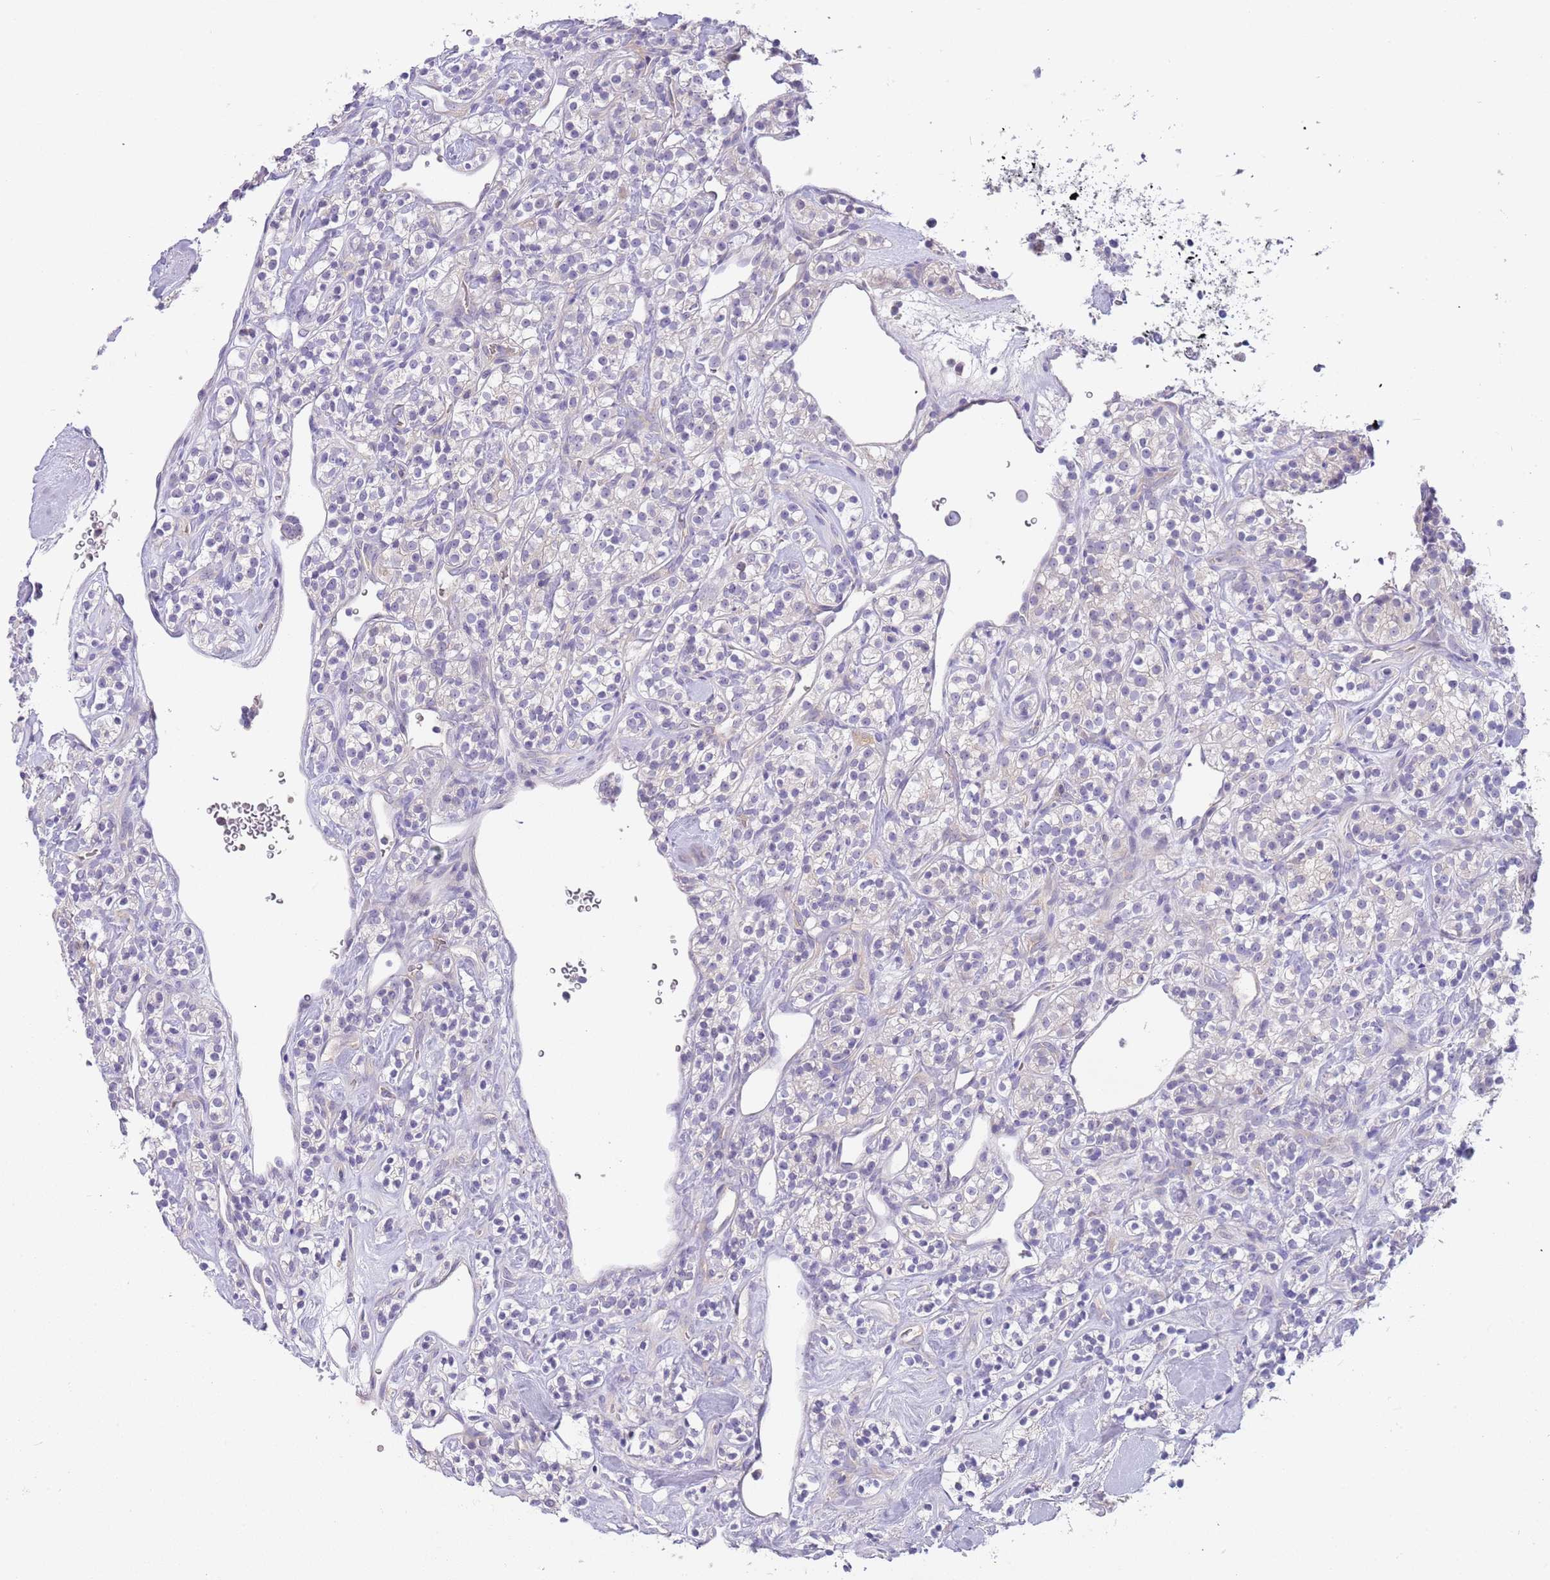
{"staining": {"intensity": "negative", "quantity": "none", "location": "none"}, "tissue": "renal cancer", "cell_type": "Tumor cells", "image_type": "cancer", "snomed": [{"axis": "morphology", "description": "Adenocarcinoma, NOS"}, {"axis": "topography", "description": "Kidney"}], "caption": "Immunohistochemical staining of human renal cancer reveals no significant staining in tumor cells. Brightfield microscopy of immunohistochemistry stained with DAB (brown) and hematoxylin (blue), captured at high magnification.", "gene": "CFAP73", "patient": {"sex": "male", "age": 77}}